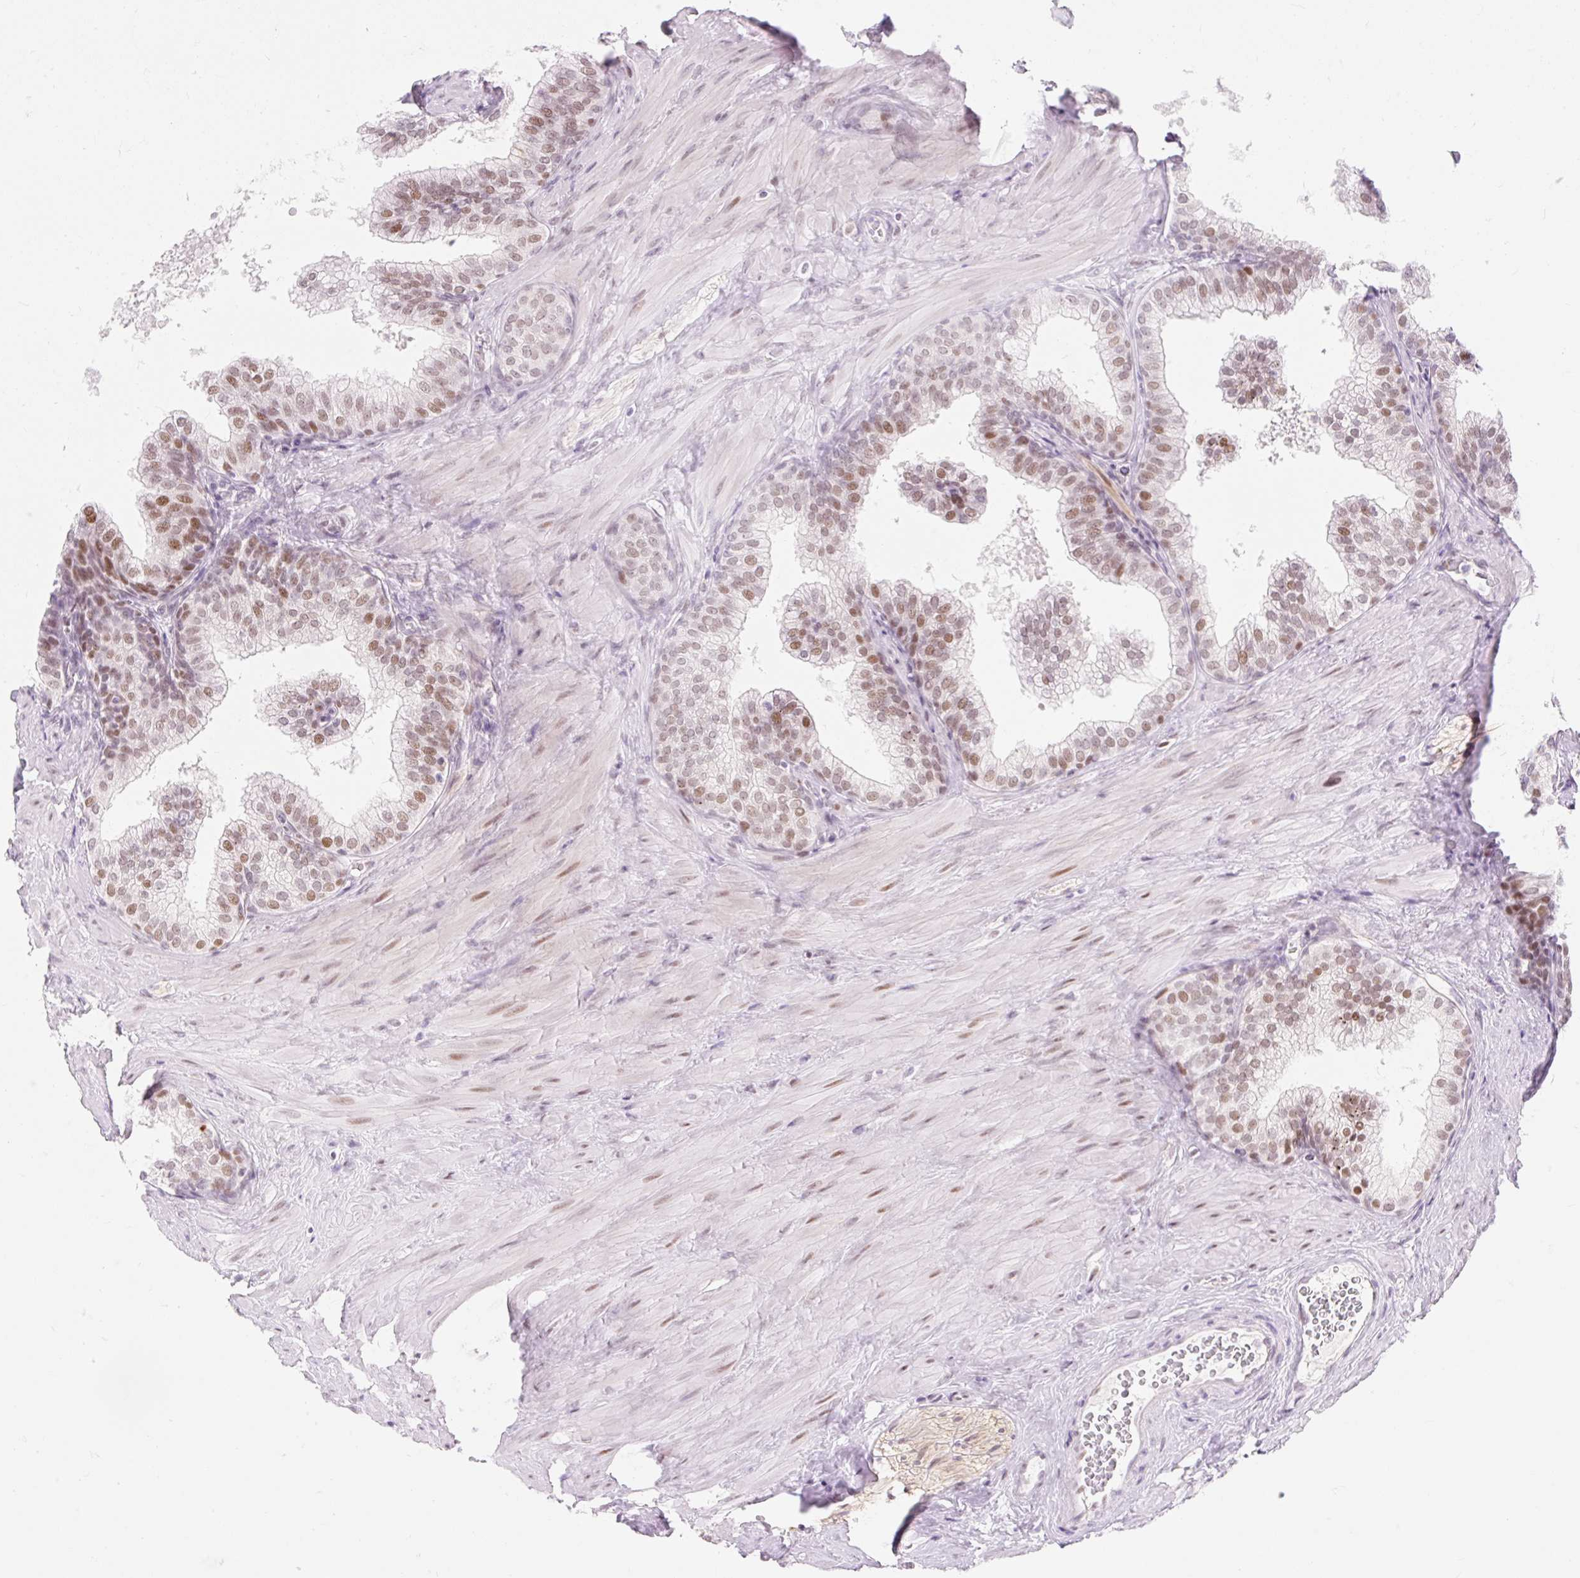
{"staining": {"intensity": "moderate", "quantity": ">75%", "location": "cytoplasmic/membranous,nuclear"}, "tissue": "prostate", "cell_type": "Glandular cells", "image_type": "normal", "snomed": [{"axis": "morphology", "description": "Normal tissue, NOS"}, {"axis": "topography", "description": "Prostate"}], "caption": "DAB (3,3'-diaminobenzidine) immunohistochemical staining of benign human prostate reveals moderate cytoplasmic/membranous,nuclear protein staining in approximately >75% of glandular cells.", "gene": "H2BW1", "patient": {"sex": "male", "age": 60}}